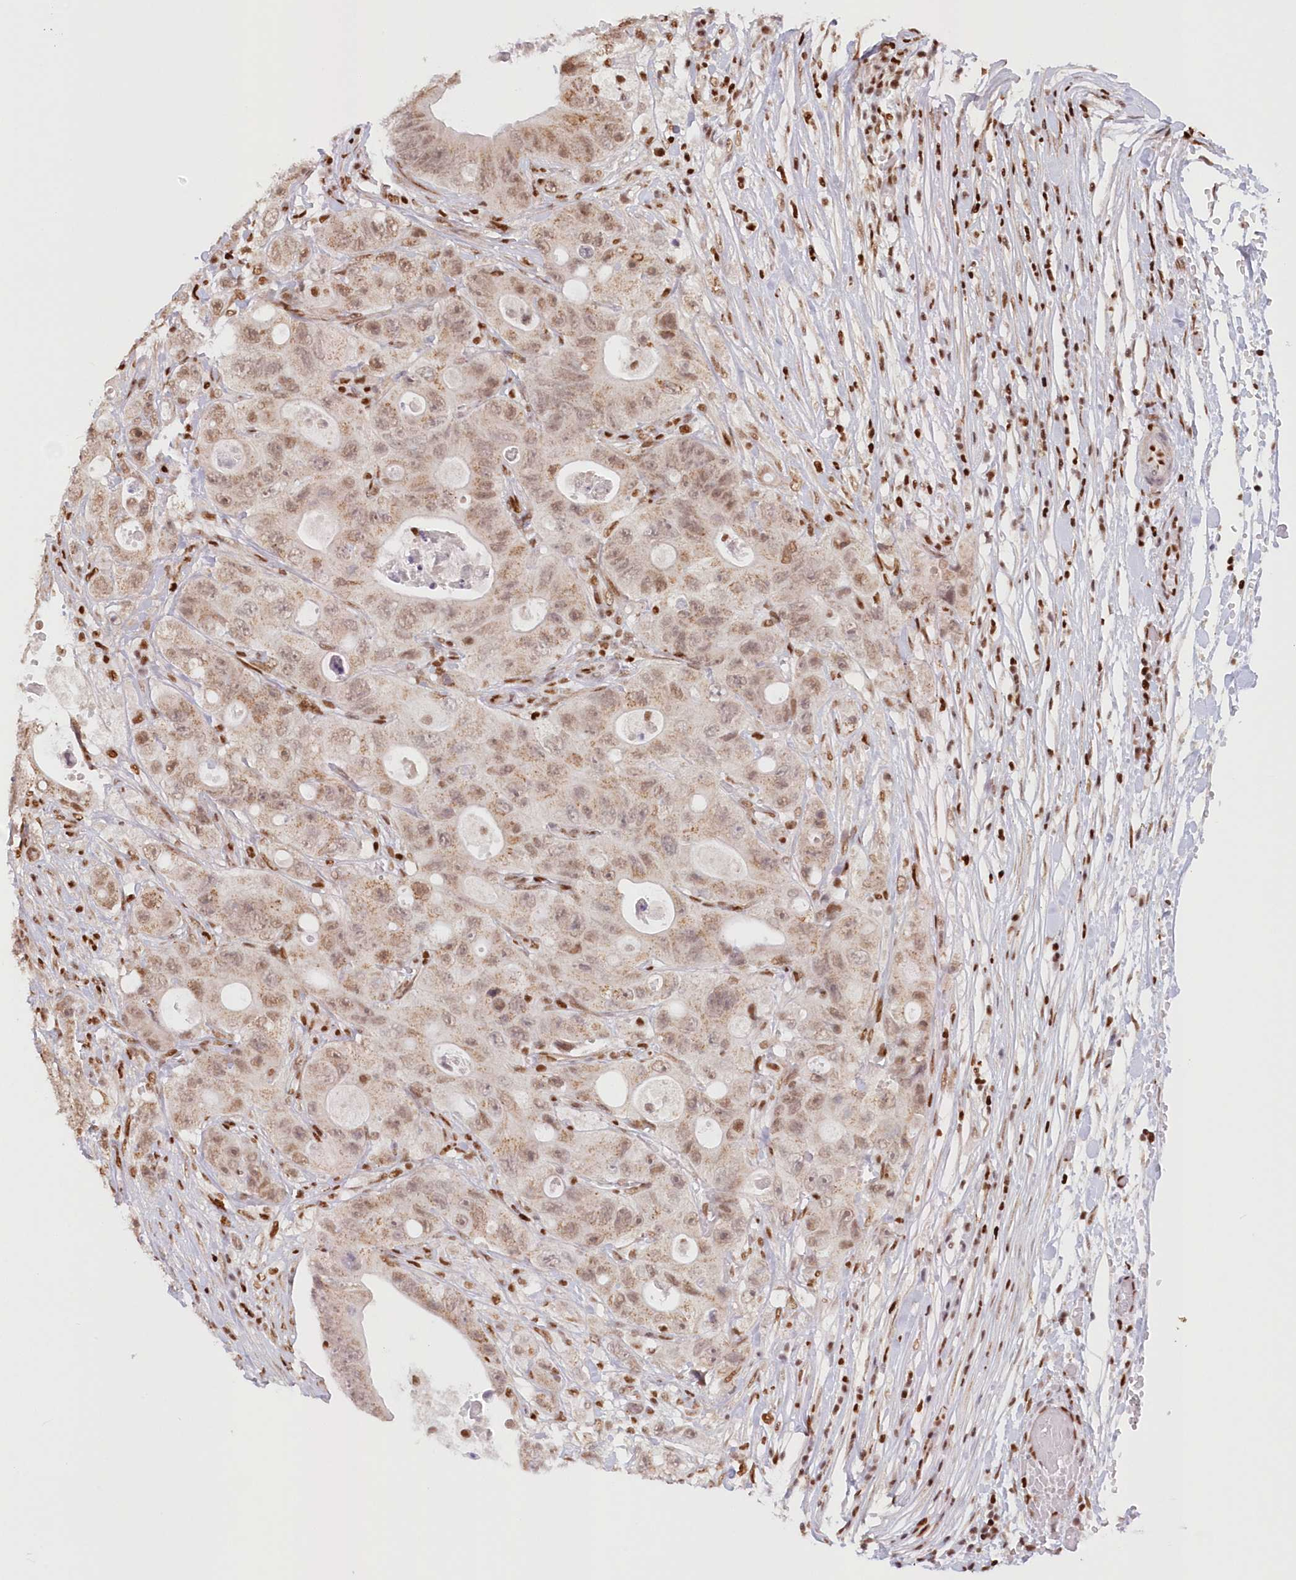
{"staining": {"intensity": "weak", "quantity": ">75%", "location": "nuclear"}, "tissue": "colorectal cancer", "cell_type": "Tumor cells", "image_type": "cancer", "snomed": [{"axis": "morphology", "description": "Adenocarcinoma, NOS"}, {"axis": "topography", "description": "Colon"}], "caption": "Human colorectal adenocarcinoma stained with a protein marker demonstrates weak staining in tumor cells.", "gene": "POLR2B", "patient": {"sex": "female", "age": 46}}